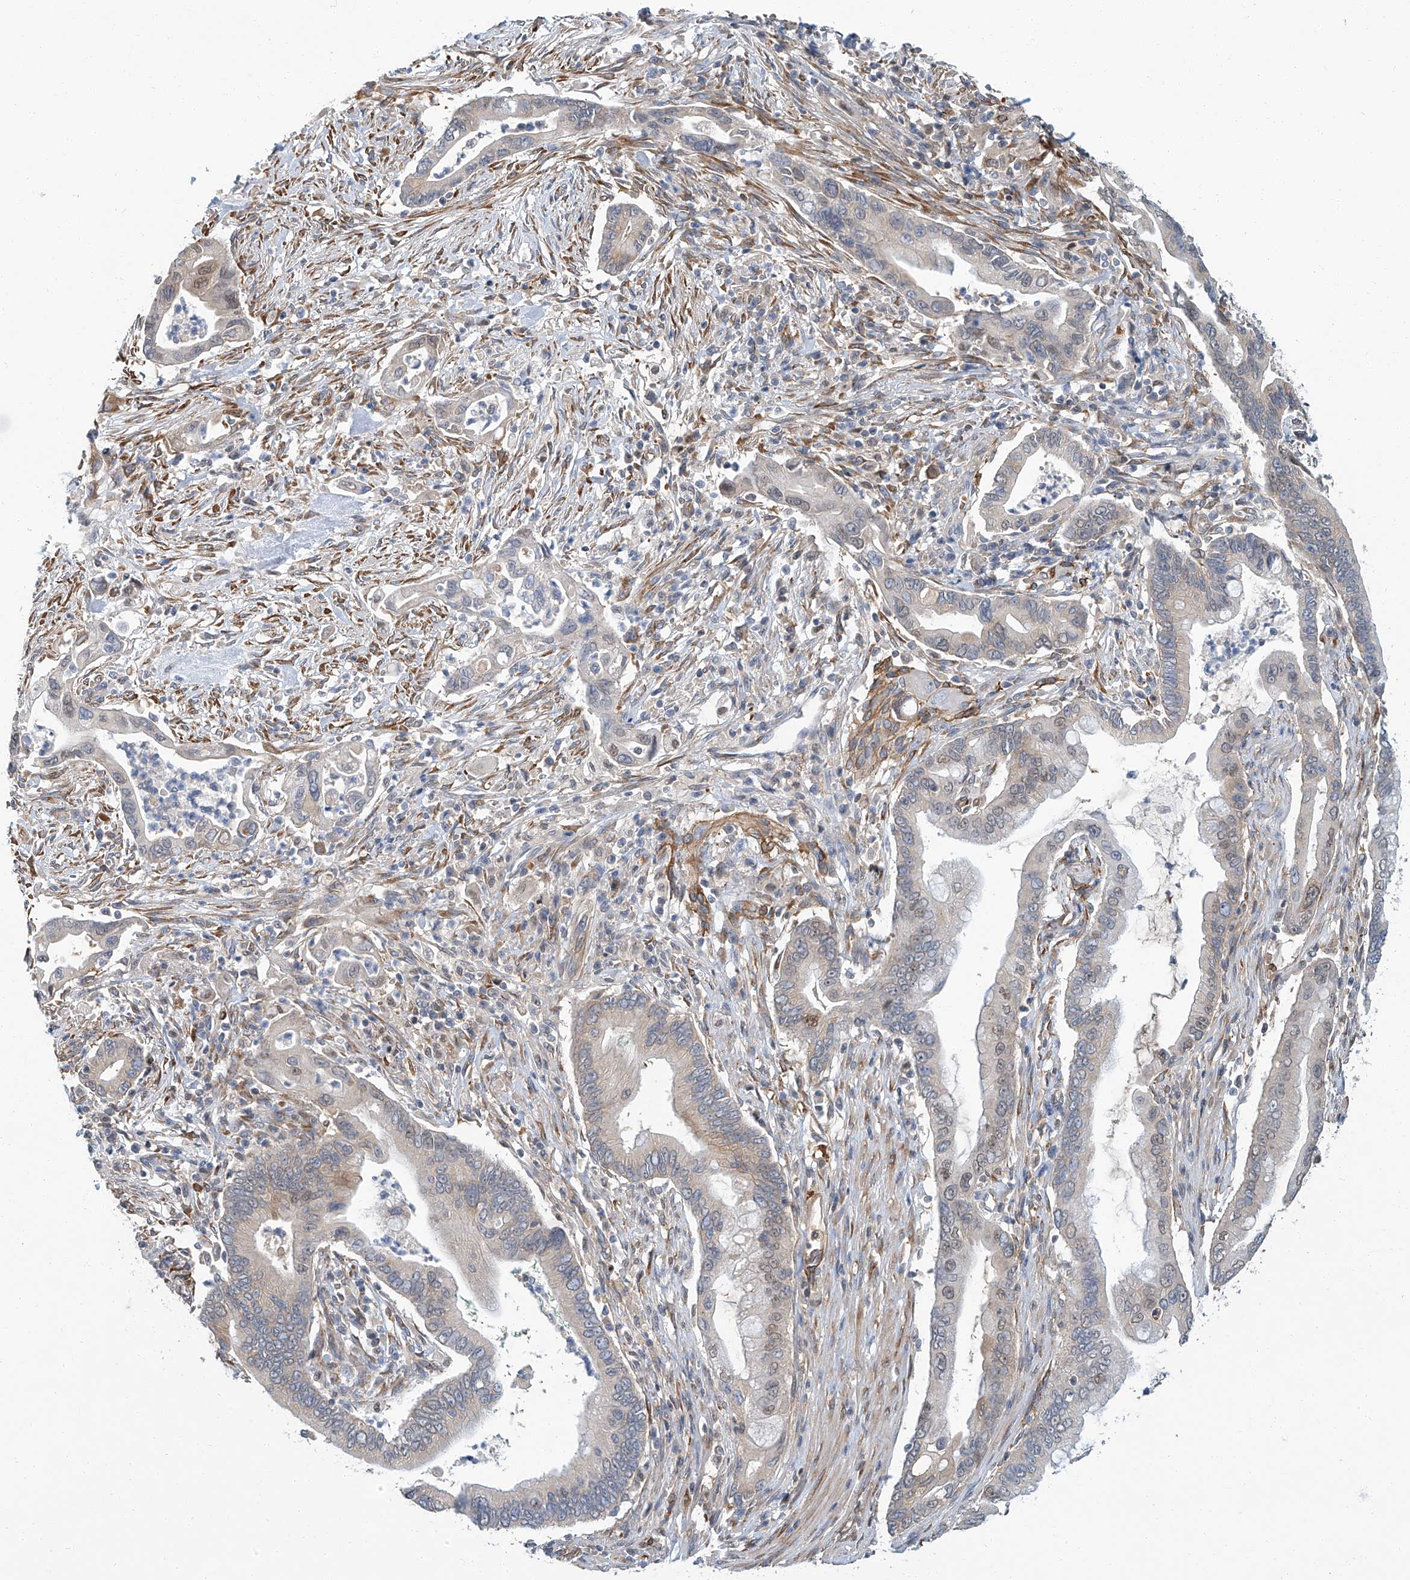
{"staining": {"intensity": "moderate", "quantity": "25%-75%", "location": "cytoplasmic/membranous,nuclear"}, "tissue": "pancreatic cancer", "cell_type": "Tumor cells", "image_type": "cancer", "snomed": [{"axis": "morphology", "description": "Adenocarcinoma, NOS"}, {"axis": "topography", "description": "Pancreas"}], "caption": "A brown stain labels moderate cytoplasmic/membranous and nuclear staining of a protein in human pancreatic adenocarcinoma tumor cells.", "gene": "PSMB10", "patient": {"sex": "male", "age": 78}}